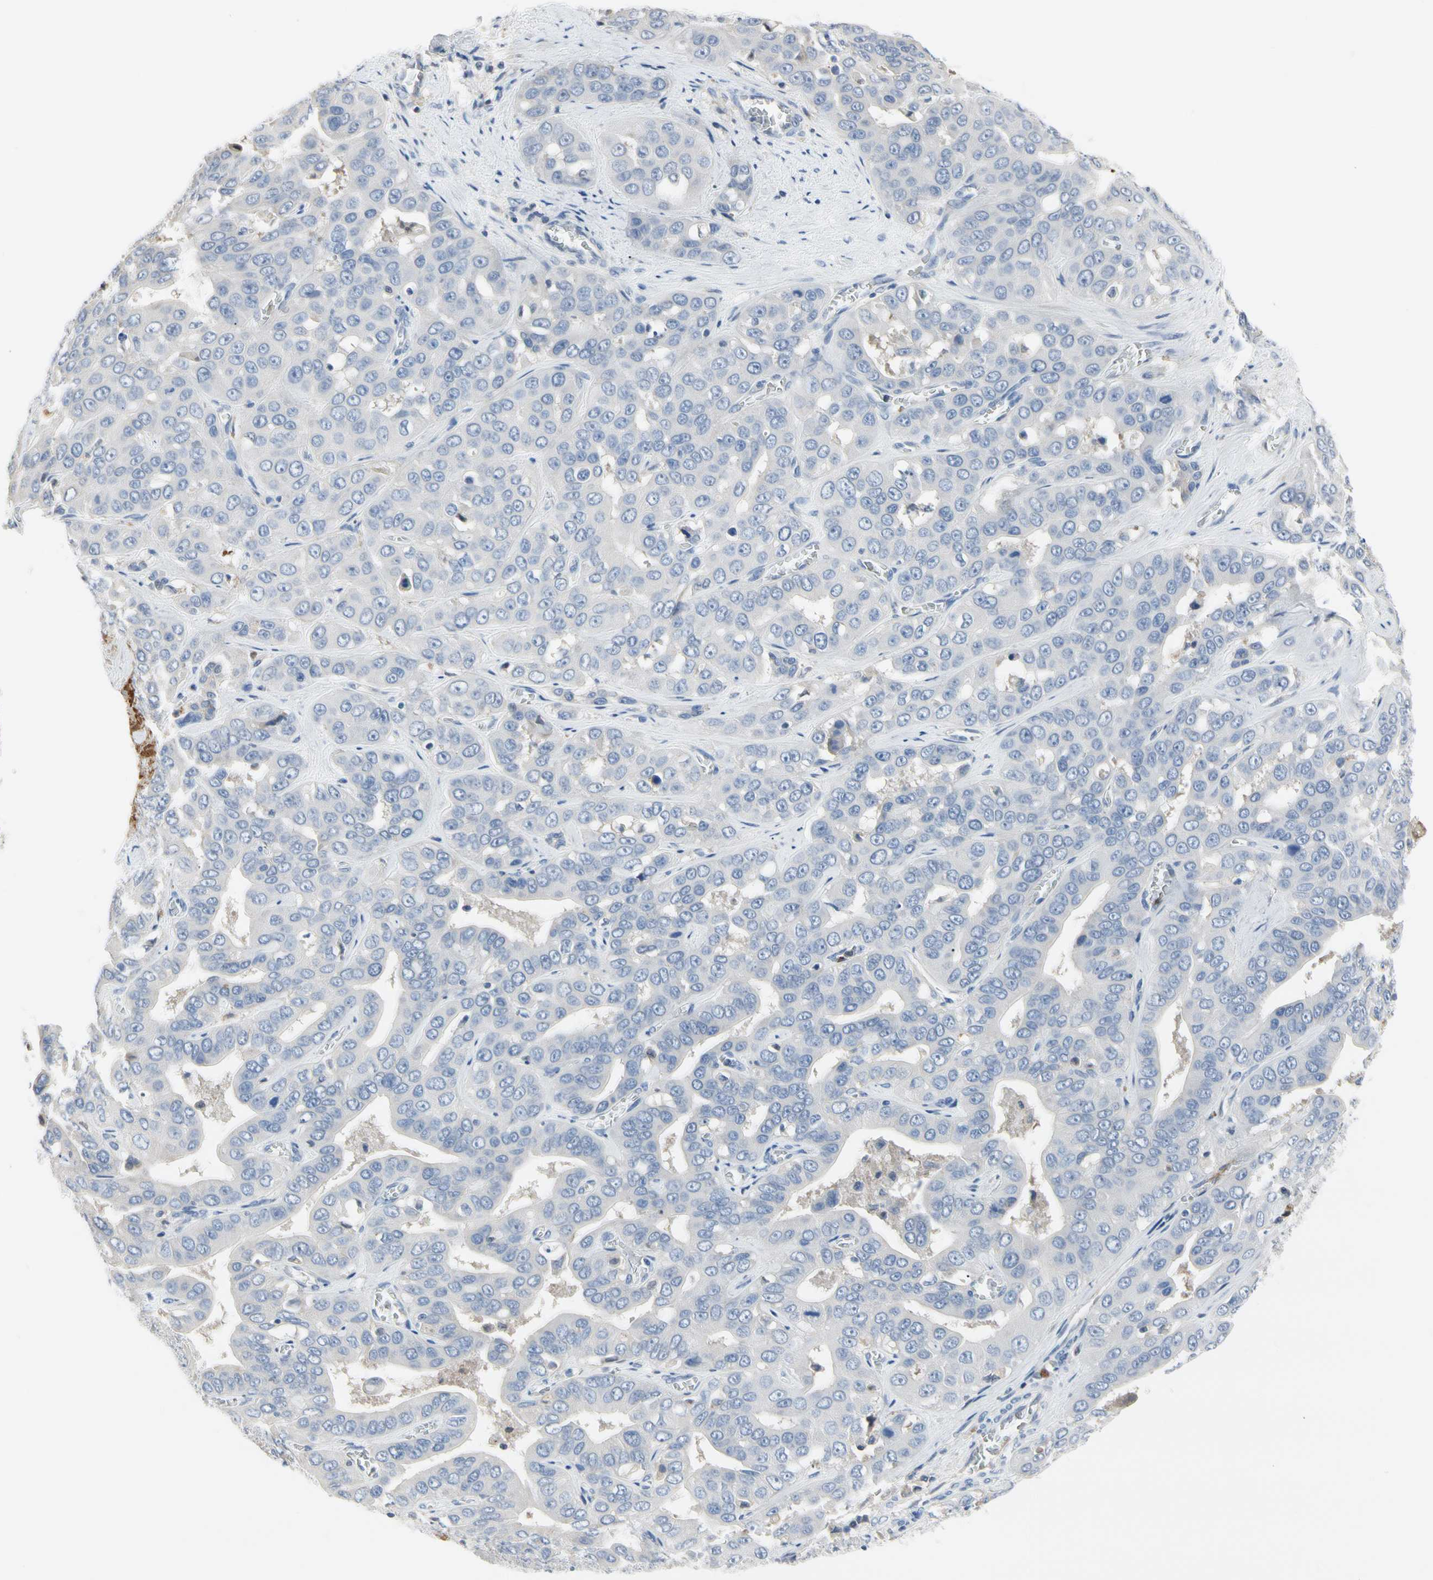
{"staining": {"intensity": "negative", "quantity": "none", "location": "none"}, "tissue": "liver cancer", "cell_type": "Tumor cells", "image_type": "cancer", "snomed": [{"axis": "morphology", "description": "Cholangiocarcinoma"}, {"axis": "topography", "description": "Liver"}], "caption": "Immunohistochemical staining of human liver cholangiocarcinoma demonstrates no significant staining in tumor cells.", "gene": "ECRG4", "patient": {"sex": "female", "age": 52}}